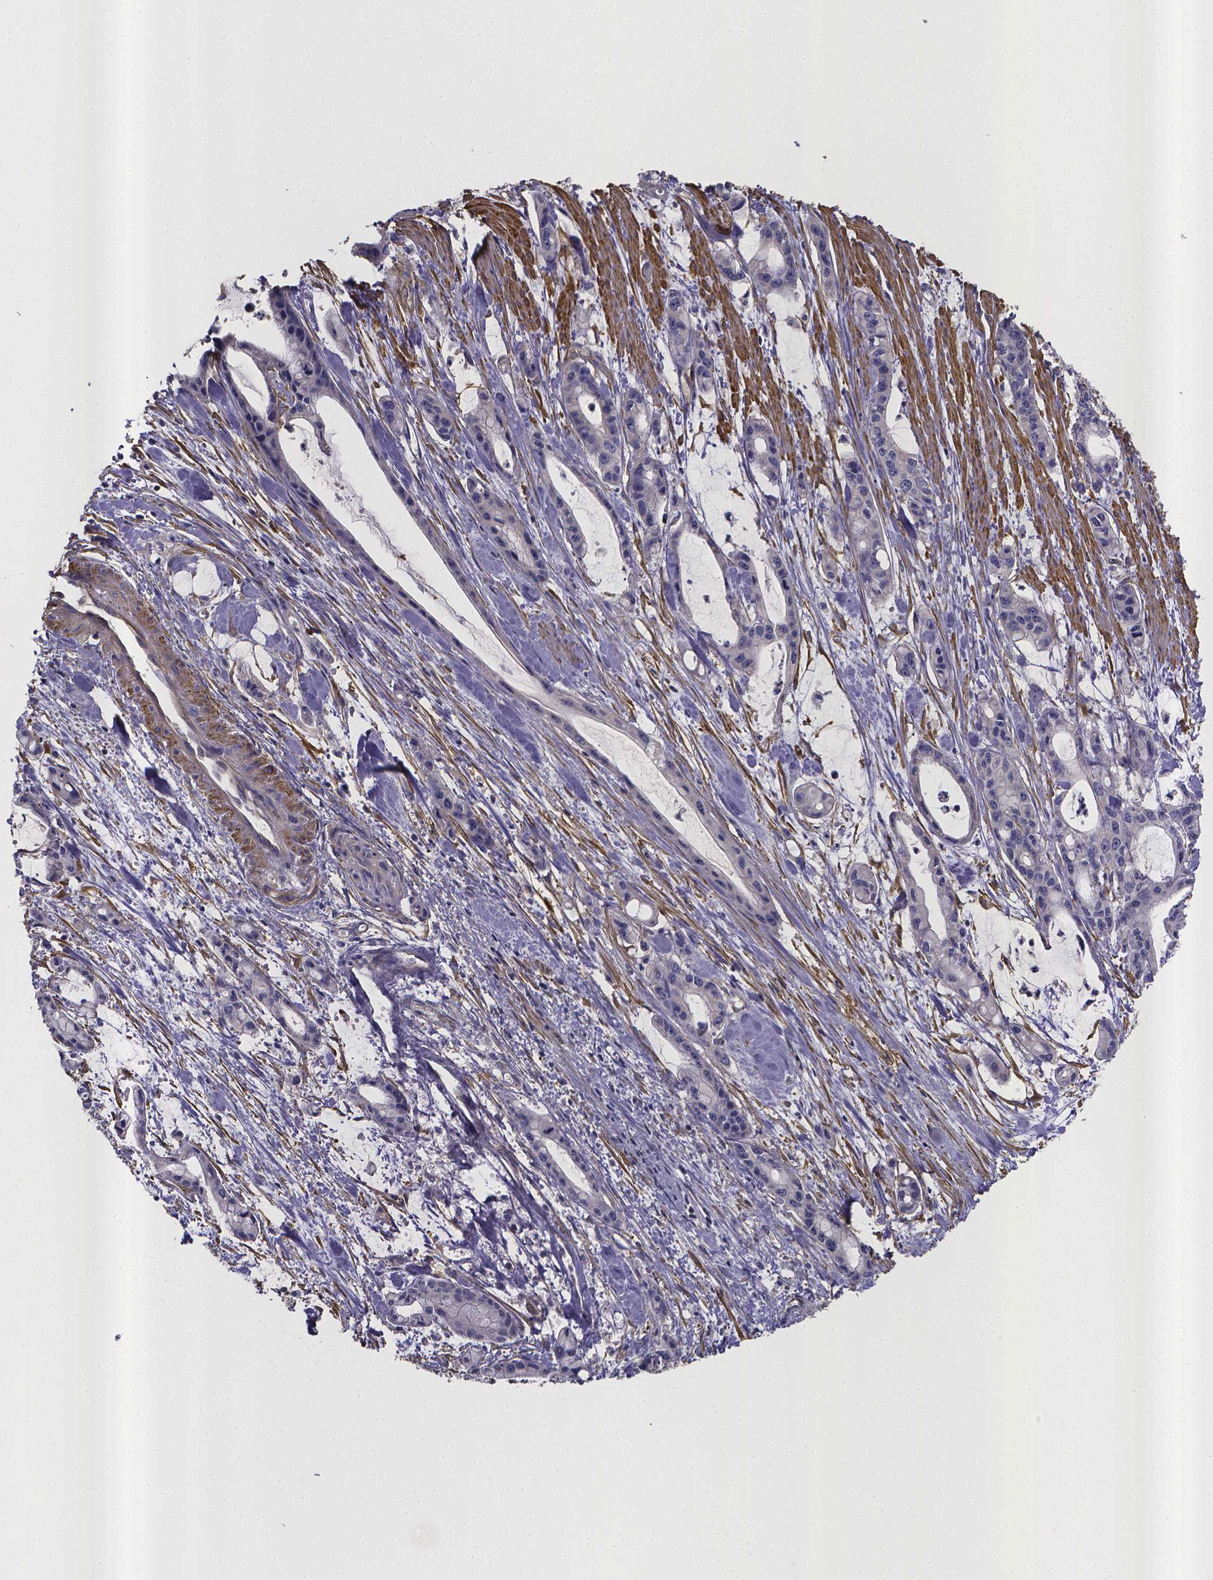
{"staining": {"intensity": "negative", "quantity": "none", "location": "none"}, "tissue": "pancreatic cancer", "cell_type": "Tumor cells", "image_type": "cancer", "snomed": [{"axis": "morphology", "description": "Adenocarcinoma, NOS"}, {"axis": "topography", "description": "Pancreas"}], "caption": "The micrograph displays no staining of tumor cells in pancreatic adenocarcinoma.", "gene": "RERG", "patient": {"sex": "male", "age": 48}}